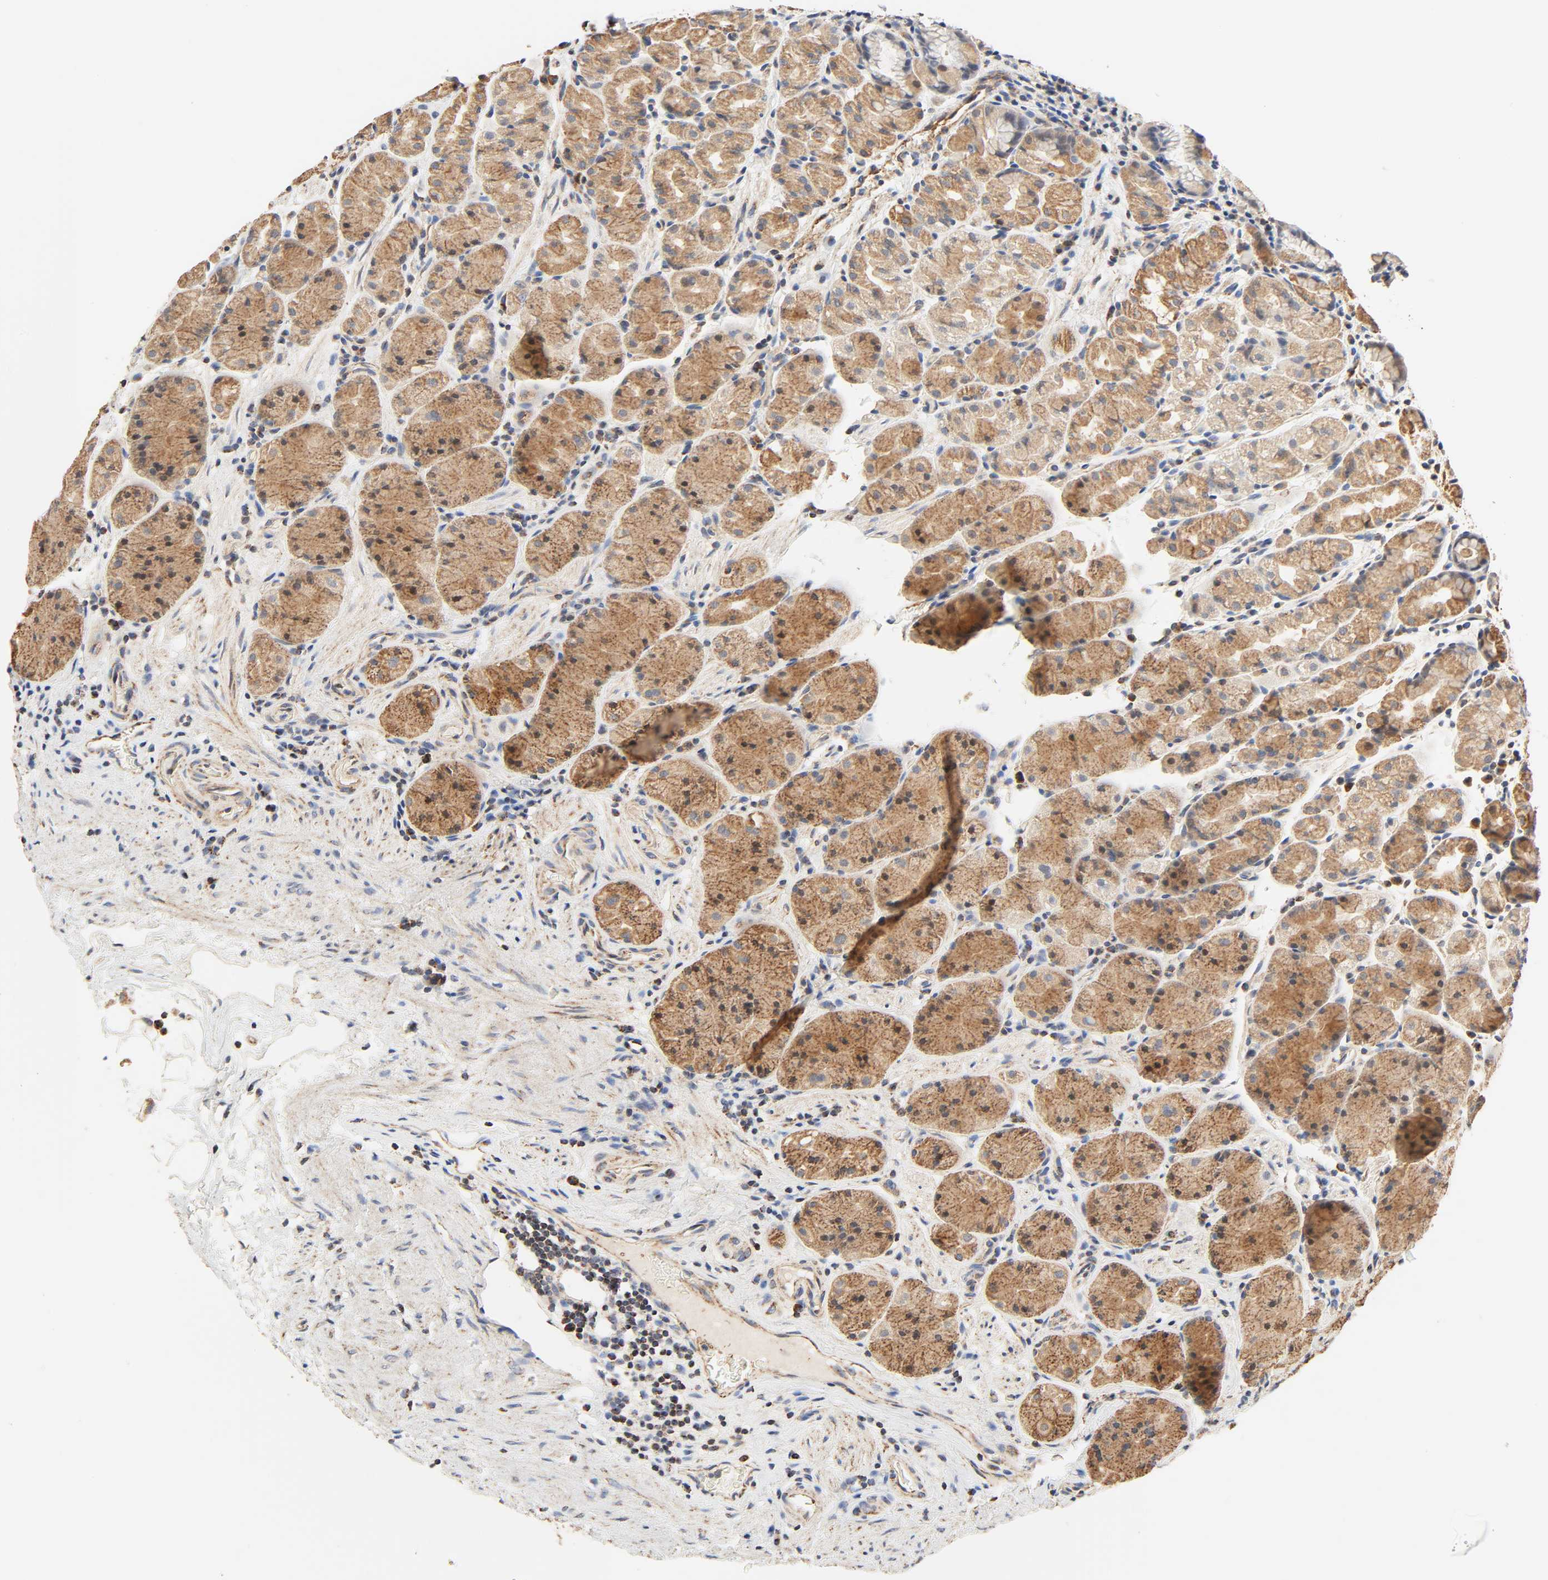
{"staining": {"intensity": "moderate", "quantity": ">75%", "location": "cytoplasmic/membranous"}, "tissue": "stomach", "cell_type": "Glandular cells", "image_type": "normal", "snomed": [{"axis": "morphology", "description": "Normal tissue, NOS"}, {"axis": "topography", "description": "Stomach, lower"}], "caption": "This micrograph shows immunohistochemistry staining of unremarkable human stomach, with medium moderate cytoplasmic/membranous positivity in about >75% of glandular cells.", "gene": "ZMAT5", "patient": {"sex": "male", "age": 56}}